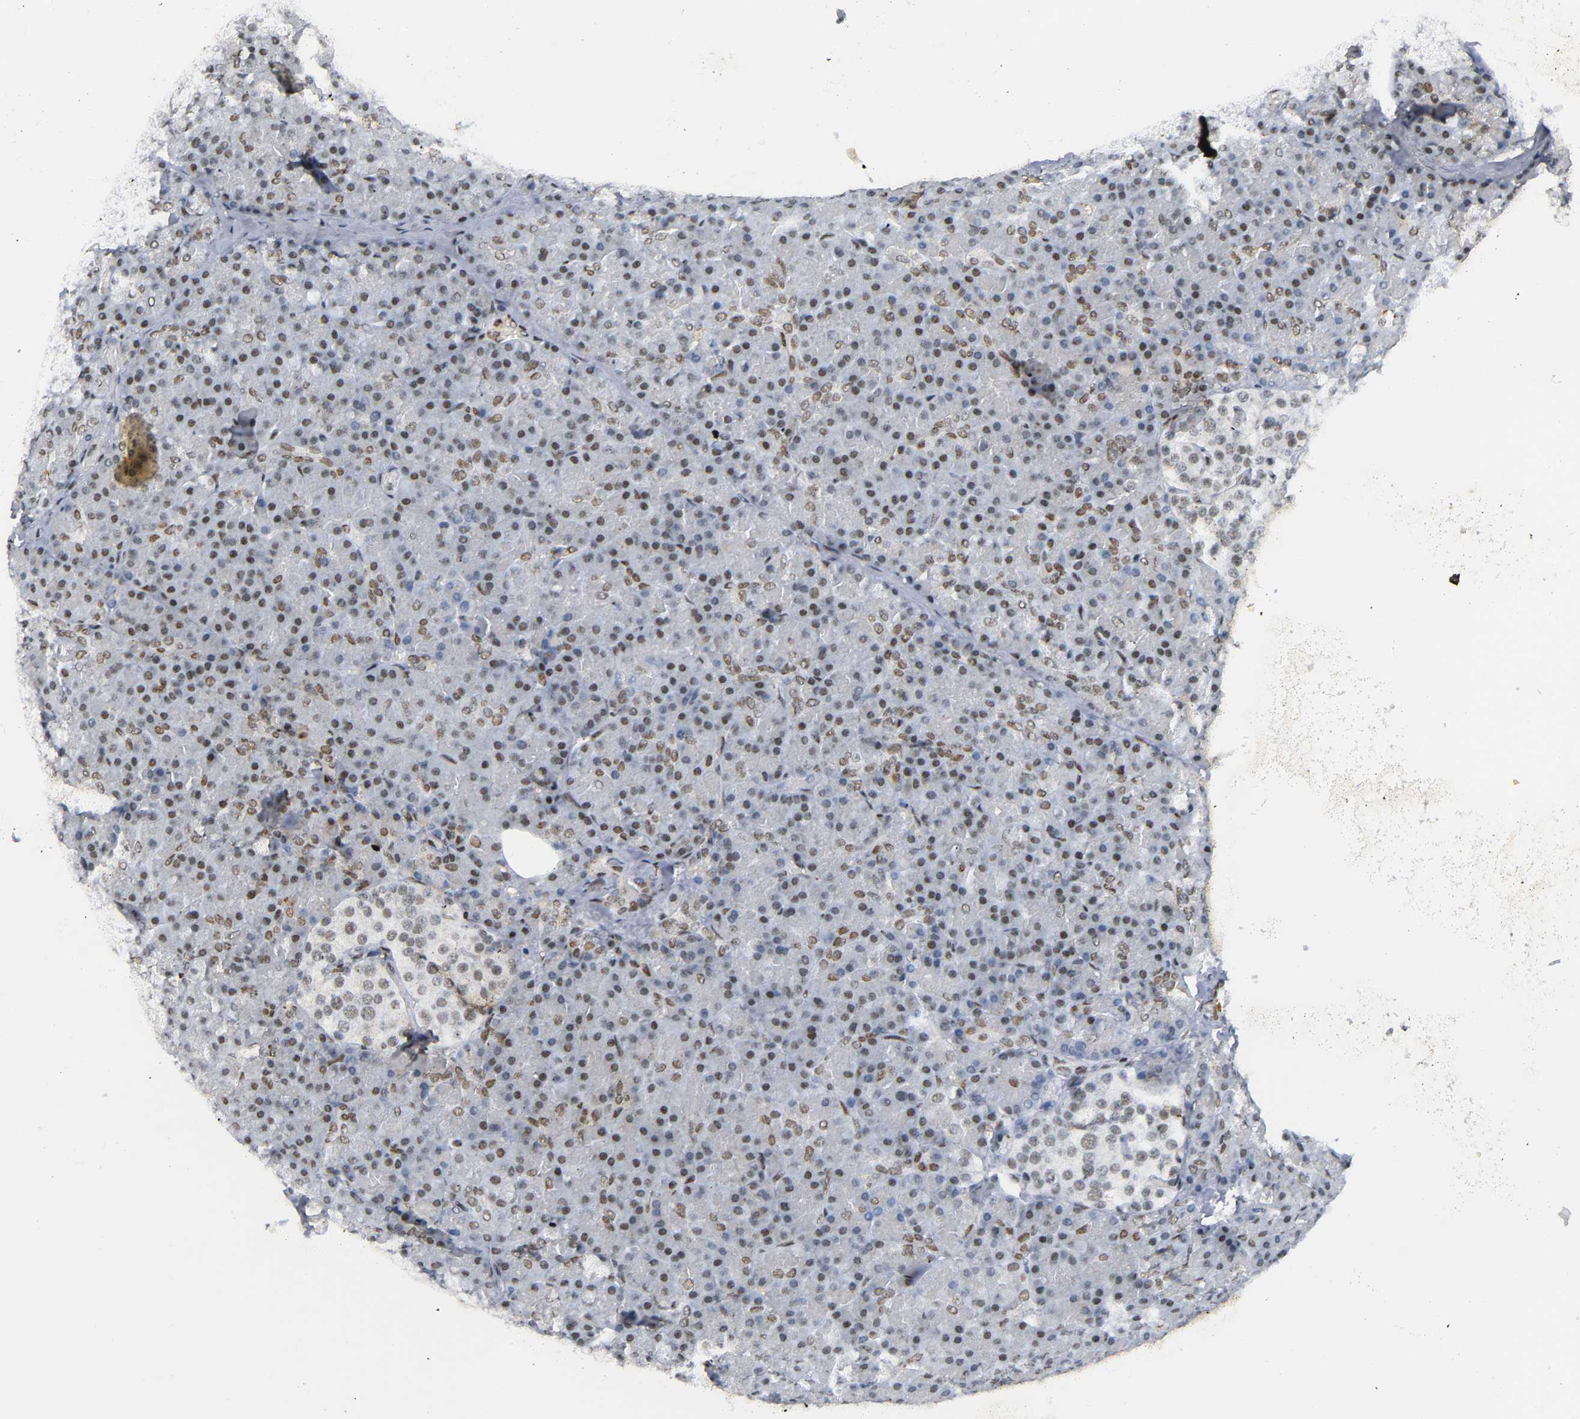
{"staining": {"intensity": "moderate", "quantity": ">75%", "location": "nuclear"}, "tissue": "pancreas", "cell_type": "Exocrine glandular cells", "image_type": "normal", "snomed": [{"axis": "morphology", "description": "Normal tissue, NOS"}, {"axis": "topography", "description": "Pancreas"}], "caption": "Normal pancreas was stained to show a protein in brown. There is medium levels of moderate nuclear positivity in approximately >75% of exocrine glandular cells.", "gene": "CREBBP", "patient": {"sex": "female", "age": 43}}